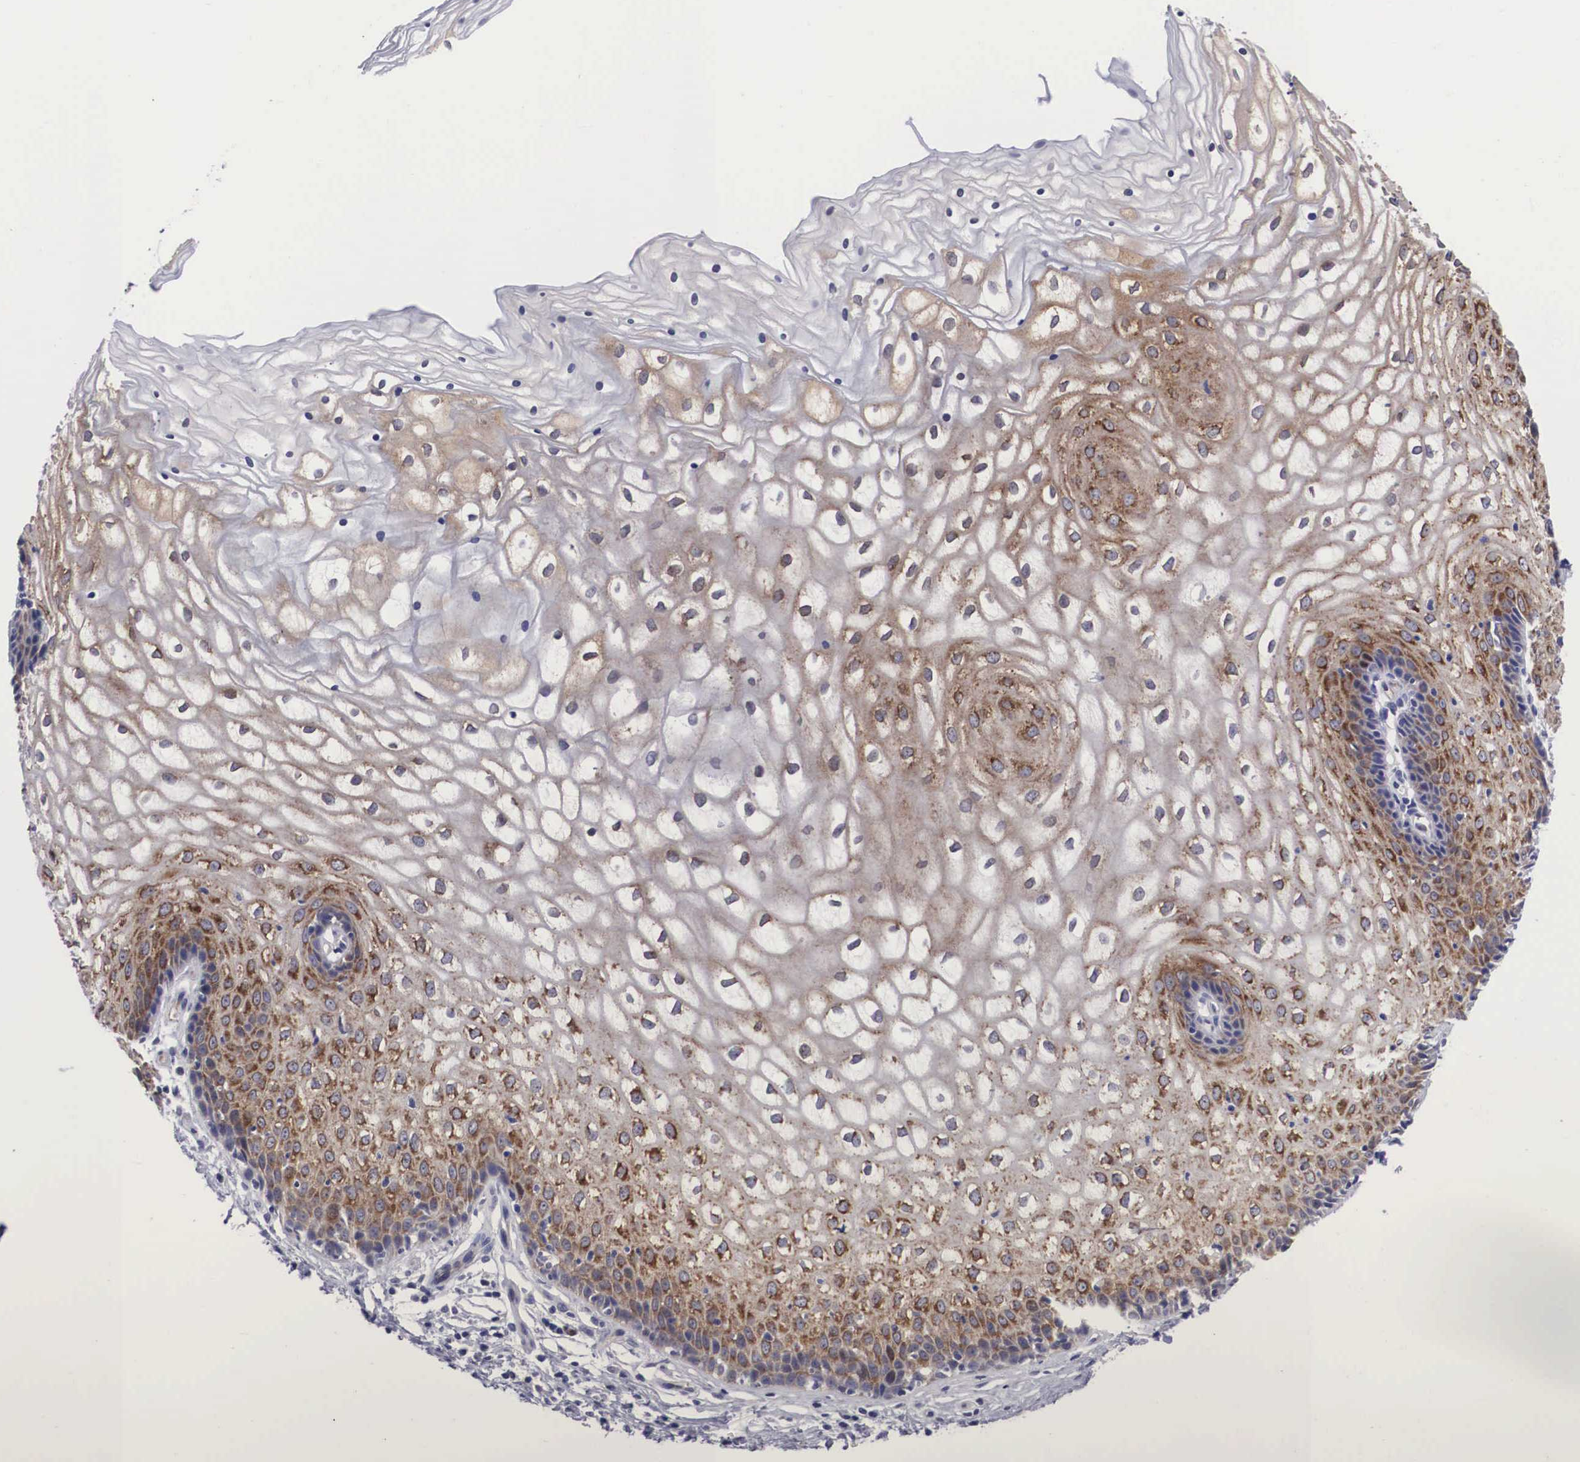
{"staining": {"intensity": "moderate", "quantity": "25%-75%", "location": "cytoplasmic/membranous"}, "tissue": "vagina", "cell_type": "Squamous epithelial cells", "image_type": "normal", "snomed": [{"axis": "morphology", "description": "Normal tissue, NOS"}, {"axis": "topography", "description": "Vagina"}], "caption": "Immunohistochemical staining of unremarkable vagina shows medium levels of moderate cytoplasmic/membranous staining in approximately 25%-75% of squamous epithelial cells. The protein is shown in brown color, while the nuclei are stained blue.", "gene": "MAST4", "patient": {"sex": "female", "age": 34}}